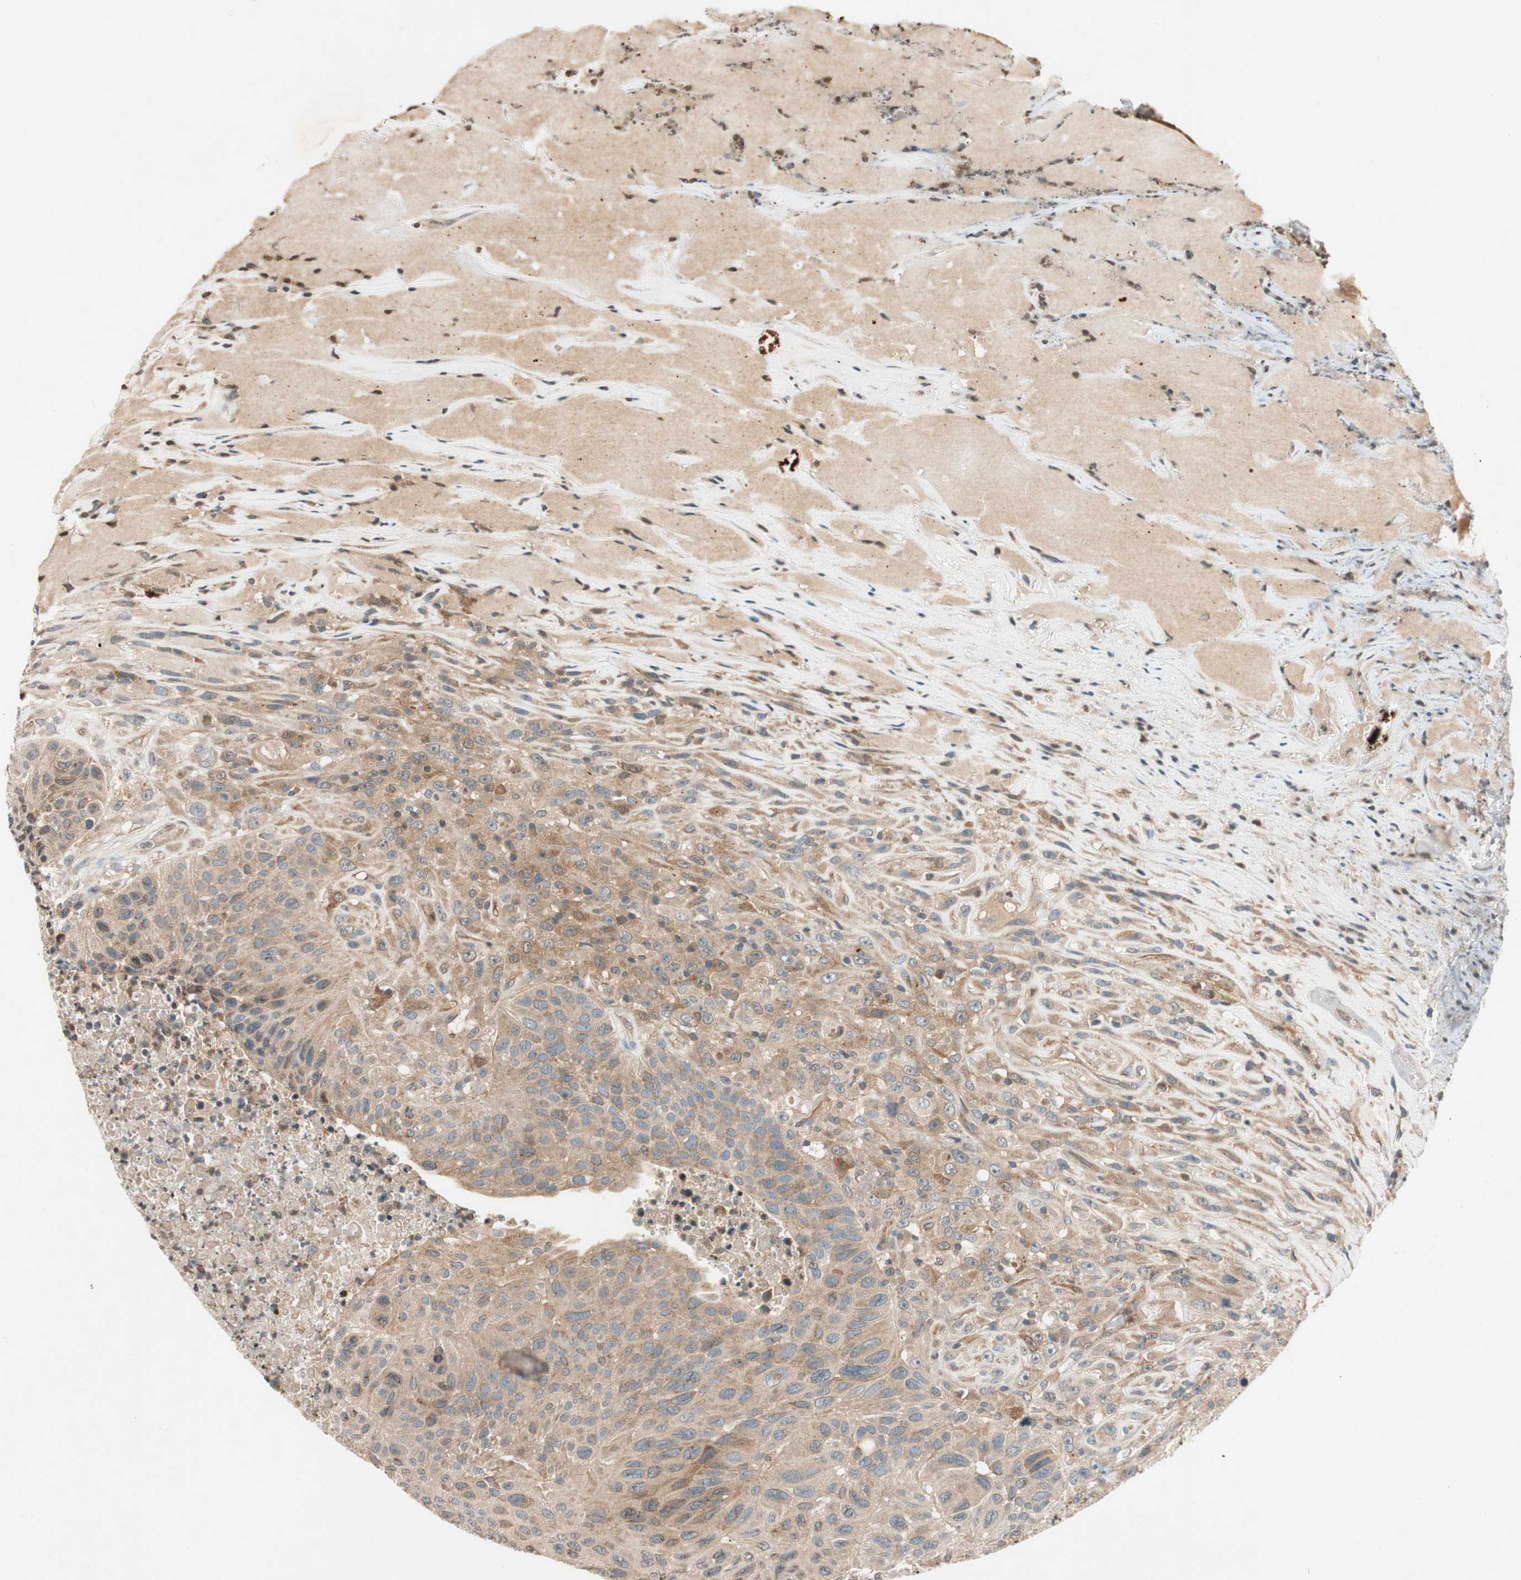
{"staining": {"intensity": "moderate", "quantity": ">75%", "location": "cytoplasmic/membranous"}, "tissue": "urothelial cancer", "cell_type": "Tumor cells", "image_type": "cancer", "snomed": [{"axis": "morphology", "description": "Urothelial carcinoma, High grade"}, {"axis": "topography", "description": "Urinary bladder"}], "caption": "IHC image of human urothelial carcinoma (high-grade) stained for a protein (brown), which demonstrates medium levels of moderate cytoplasmic/membranous expression in approximately >75% of tumor cells.", "gene": "GCLM", "patient": {"sex": "male", "age": 66}}